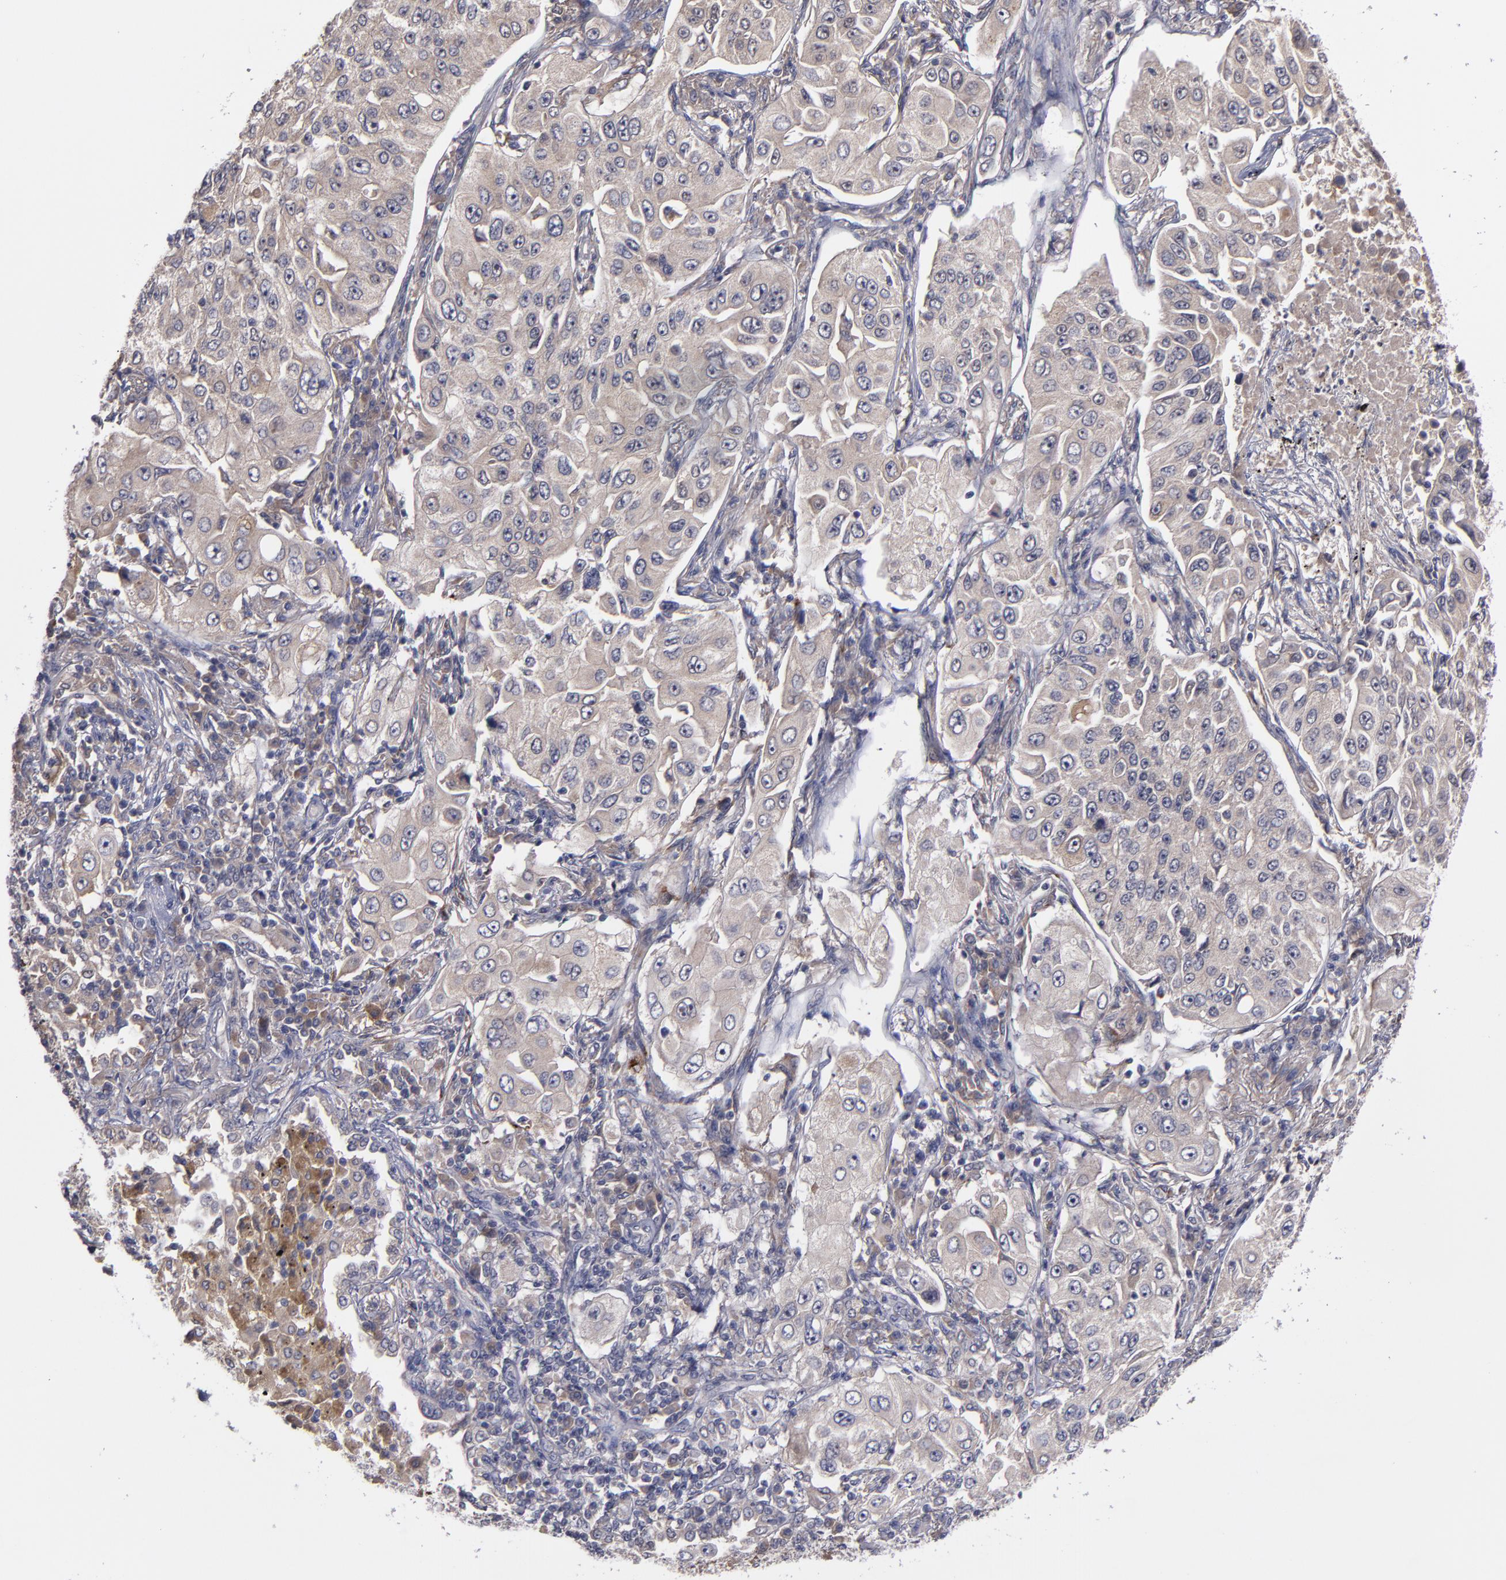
{"staining": {"intensity": "weak", "quantity": ">75%", "location": "cytoplasmic/membranous"}, "tissue": "lung cancer", "cell_type": "Tumor cells", "image_type": "cancer", "snomed": [{"axis": "morphology", "description": "Adenocarcinoma, NOS"}, {"axis": "topography", "description": "Lung"}], "caption": "Brown immunohistochemical staining in human lung cancer (adenocarcinoma) shows weak cytoplasmic/membranous staining in about >75% of tumor cells. (IHC, brightfield microscopy, high magnification).", "gene": "MMP11", "patient": {"sex": "male", "age": 84}}